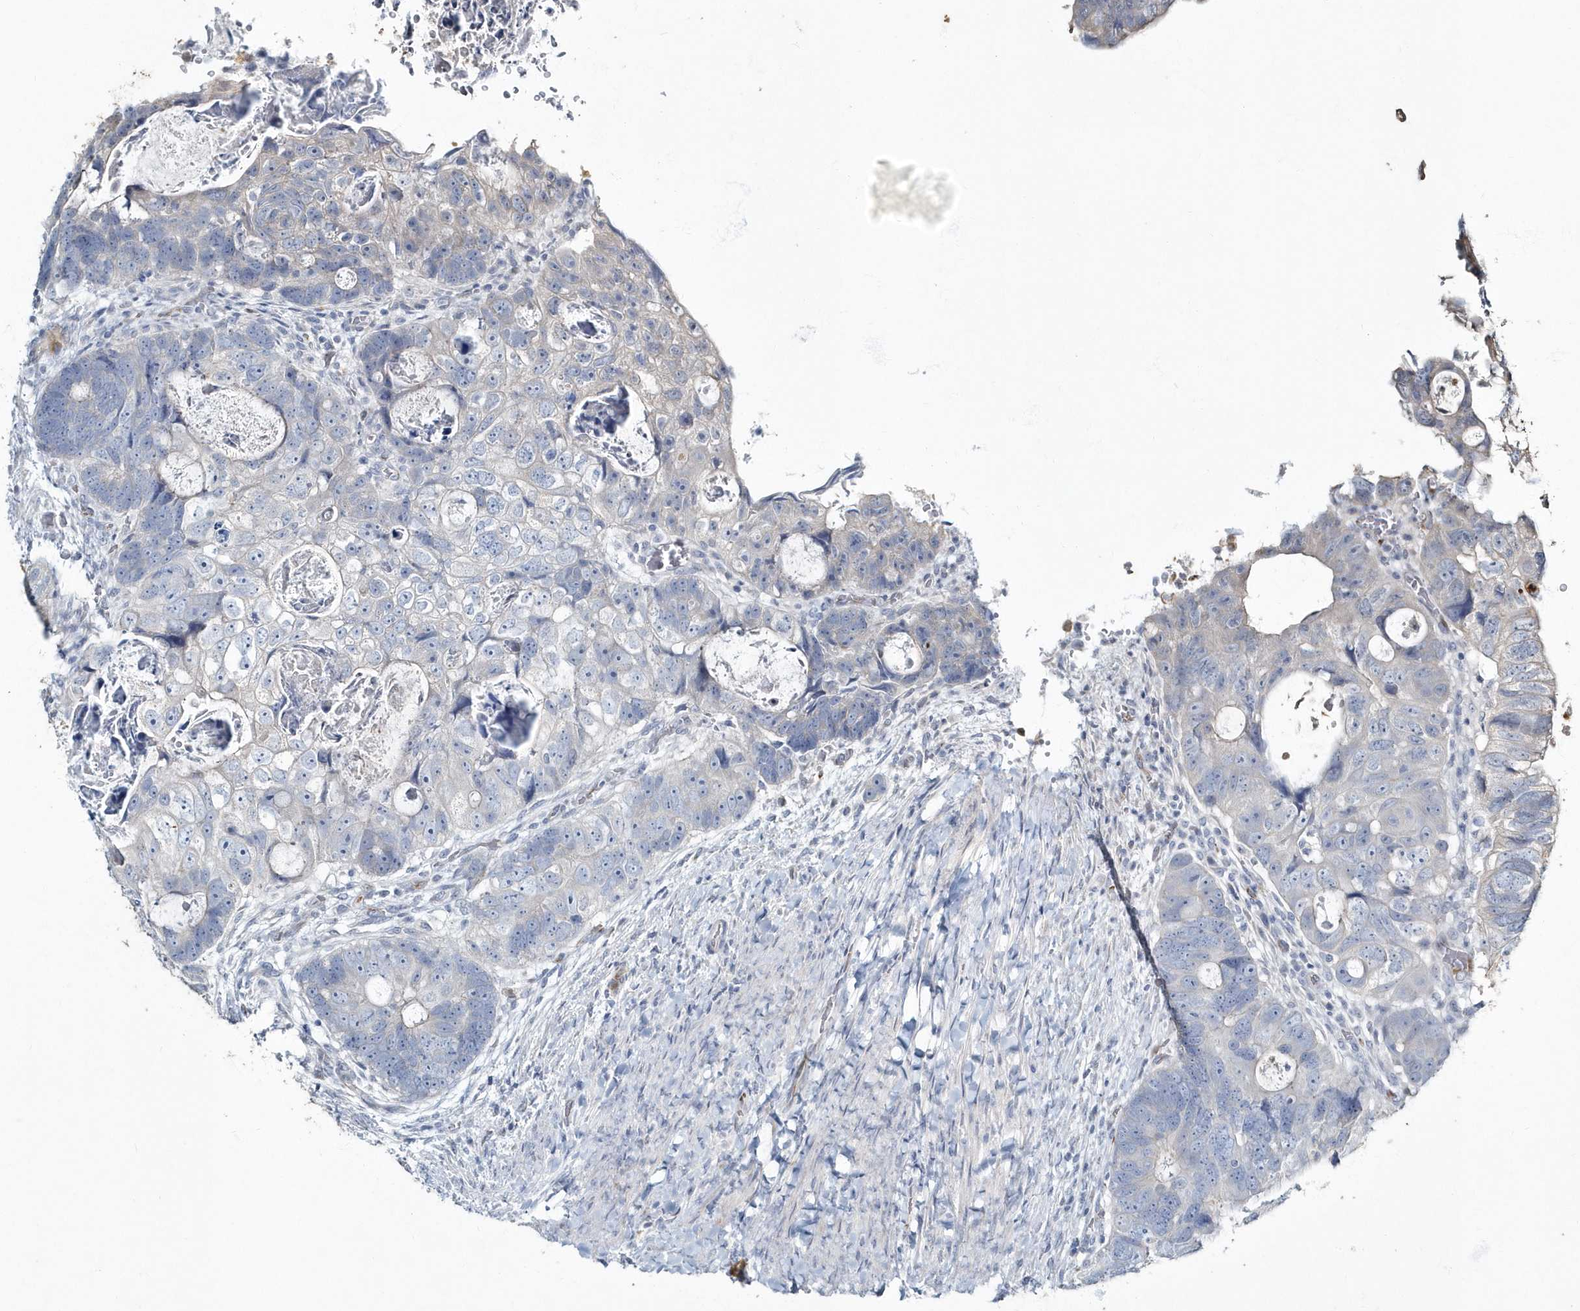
{"staining": {"intensity": "negative", "quantity": "none", "location": "none"}, "tissue": "colorectal cancer", "cell_type": "Tumor cells", "image_type": "cancer", "snomed": [{"axis": "morphology", "description": "Adenocarcinoma, NOS"}, {"axis": "topography", "description": "Rectum"}], "caption": "Immunohistochemistry (IHC) image of human adenocarcinoma (colorectal) stained for a protein (brown), which demonstrates no positivity in tumor cells.", "gene": "MYOT", "patient": {"sex": "male", "age": 59}}